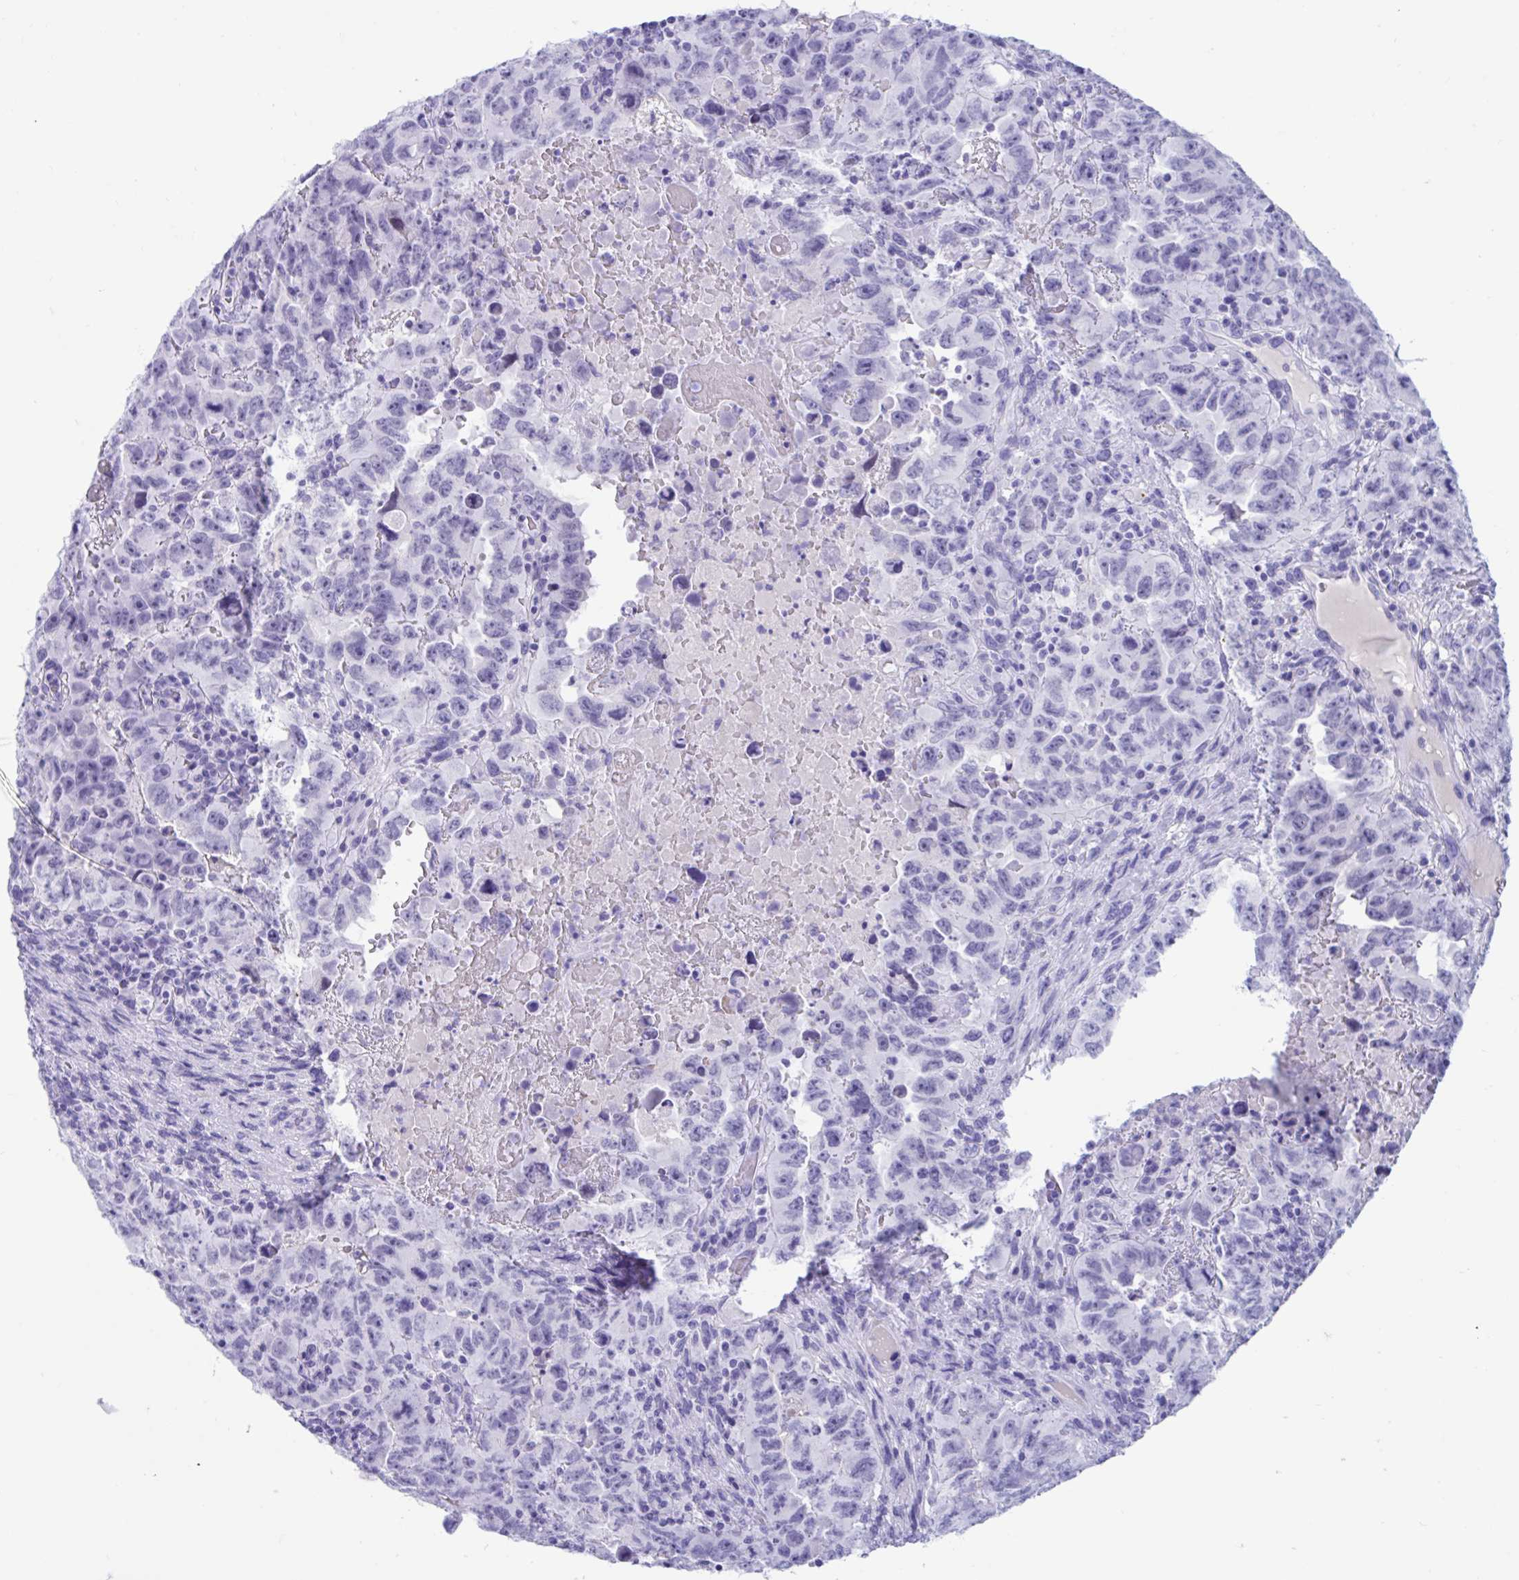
{"staining": {"intensity": "negative", "quantity": "none", "location": "none"}, "tissue": "testis cancer", "cell_type": "Tumor cells", "image_type": "cancer", "snomed": [{"axis": "morphology", "description": "Carcinoma, Embryonal, NOS"}, {"axis": "topography", "description": "Testis"}], "caption": "Photomicrograph shows no significant protein positivity in tumor cells of testis embryonal carcinoma.", "gene": "TMEM35A", "patient": {"sex": "male", "age": 24}}